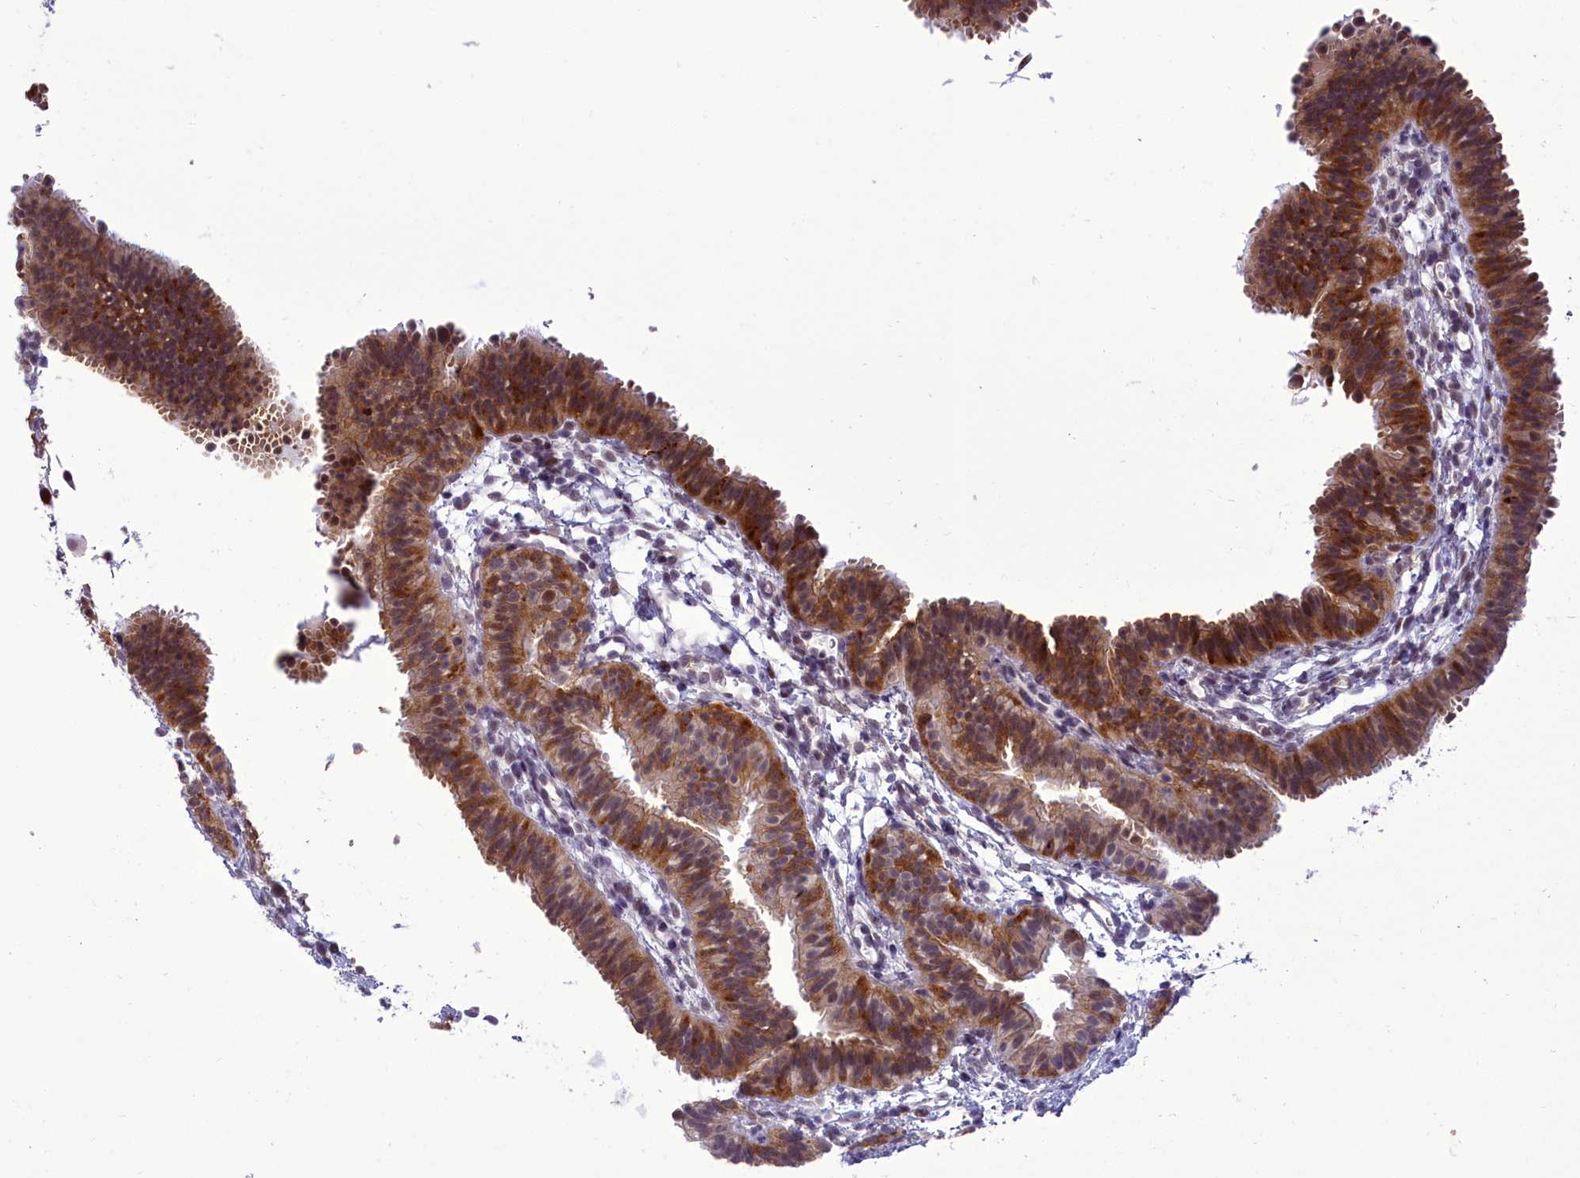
{"staining": {"intensity": "strong", "quantity": ">75%", "location": "cytoplasmic/membranous,nuclear"}, "tissue": "fallopian tube", "cell_type": "Glandular cells", "image_type": "normal", "snomed": [{"axis": "morphology", "description": "Normal tissue, NOS"}, {"axis": "topography", "description": "Fallopian tube"}], "caption": "Protein expression analysis of unremarkable human fallopian tube reveals strong cytoplasmic/membranous,nuclear expression in approximately >75% of glandular cells. The staining was performed using DAB, with brown indicating positive protein expression. Nuclei are stained blue with hematoxylin.", "gene": "CEACAM19", "patient": {"sex": "female", "age": 35}}